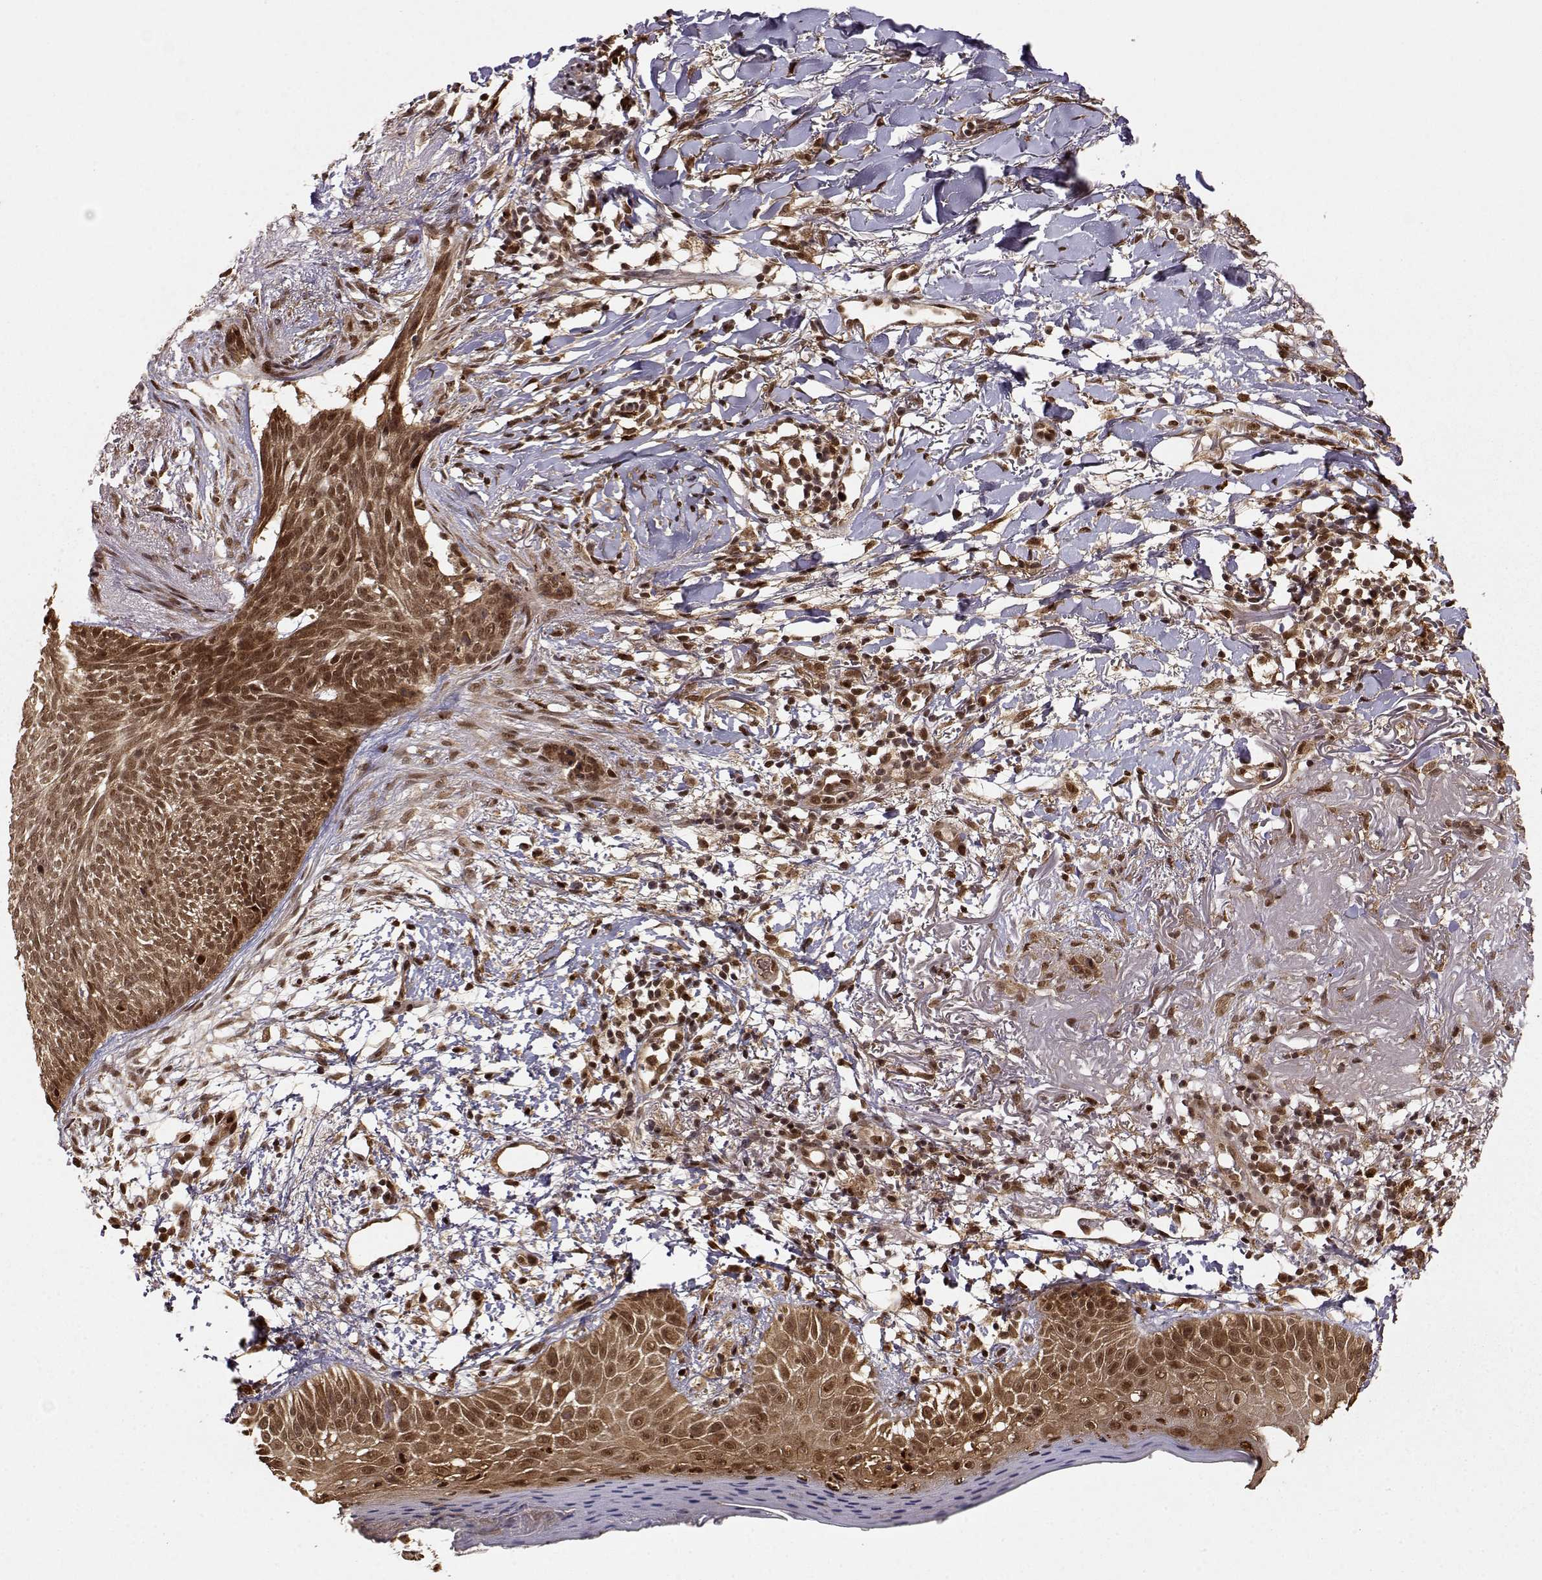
{"staining": {"intensity": "strong", "quantity": ">75%", "location": "cytoplasmic/membranous,nuclear"}, "tissue": "skin cancer", "cell_type": "Tumor cells", "image_type": "cancer", "snomed": [{"axis": "morphology", "description": "Normal tissue, NOS"}, {"axis": "morphology", "description": "Basal cell carcinoma"}, {"axis": "topography", "description": "Skin"}], "caption": "Immunohistochemical staining of skin cancer (basal cell carcinoma) displays high levels of strong cytoplasmic/membranous and nuclear protein staining in approximately >75% of tumor cells. The protein of interest is stained brown, and the nuclei are stained in blue (DAB IHC with brightfield microscopy, high magnification).", "gene": "MAEA", "patient": {"sex": "male", "age": 84}}